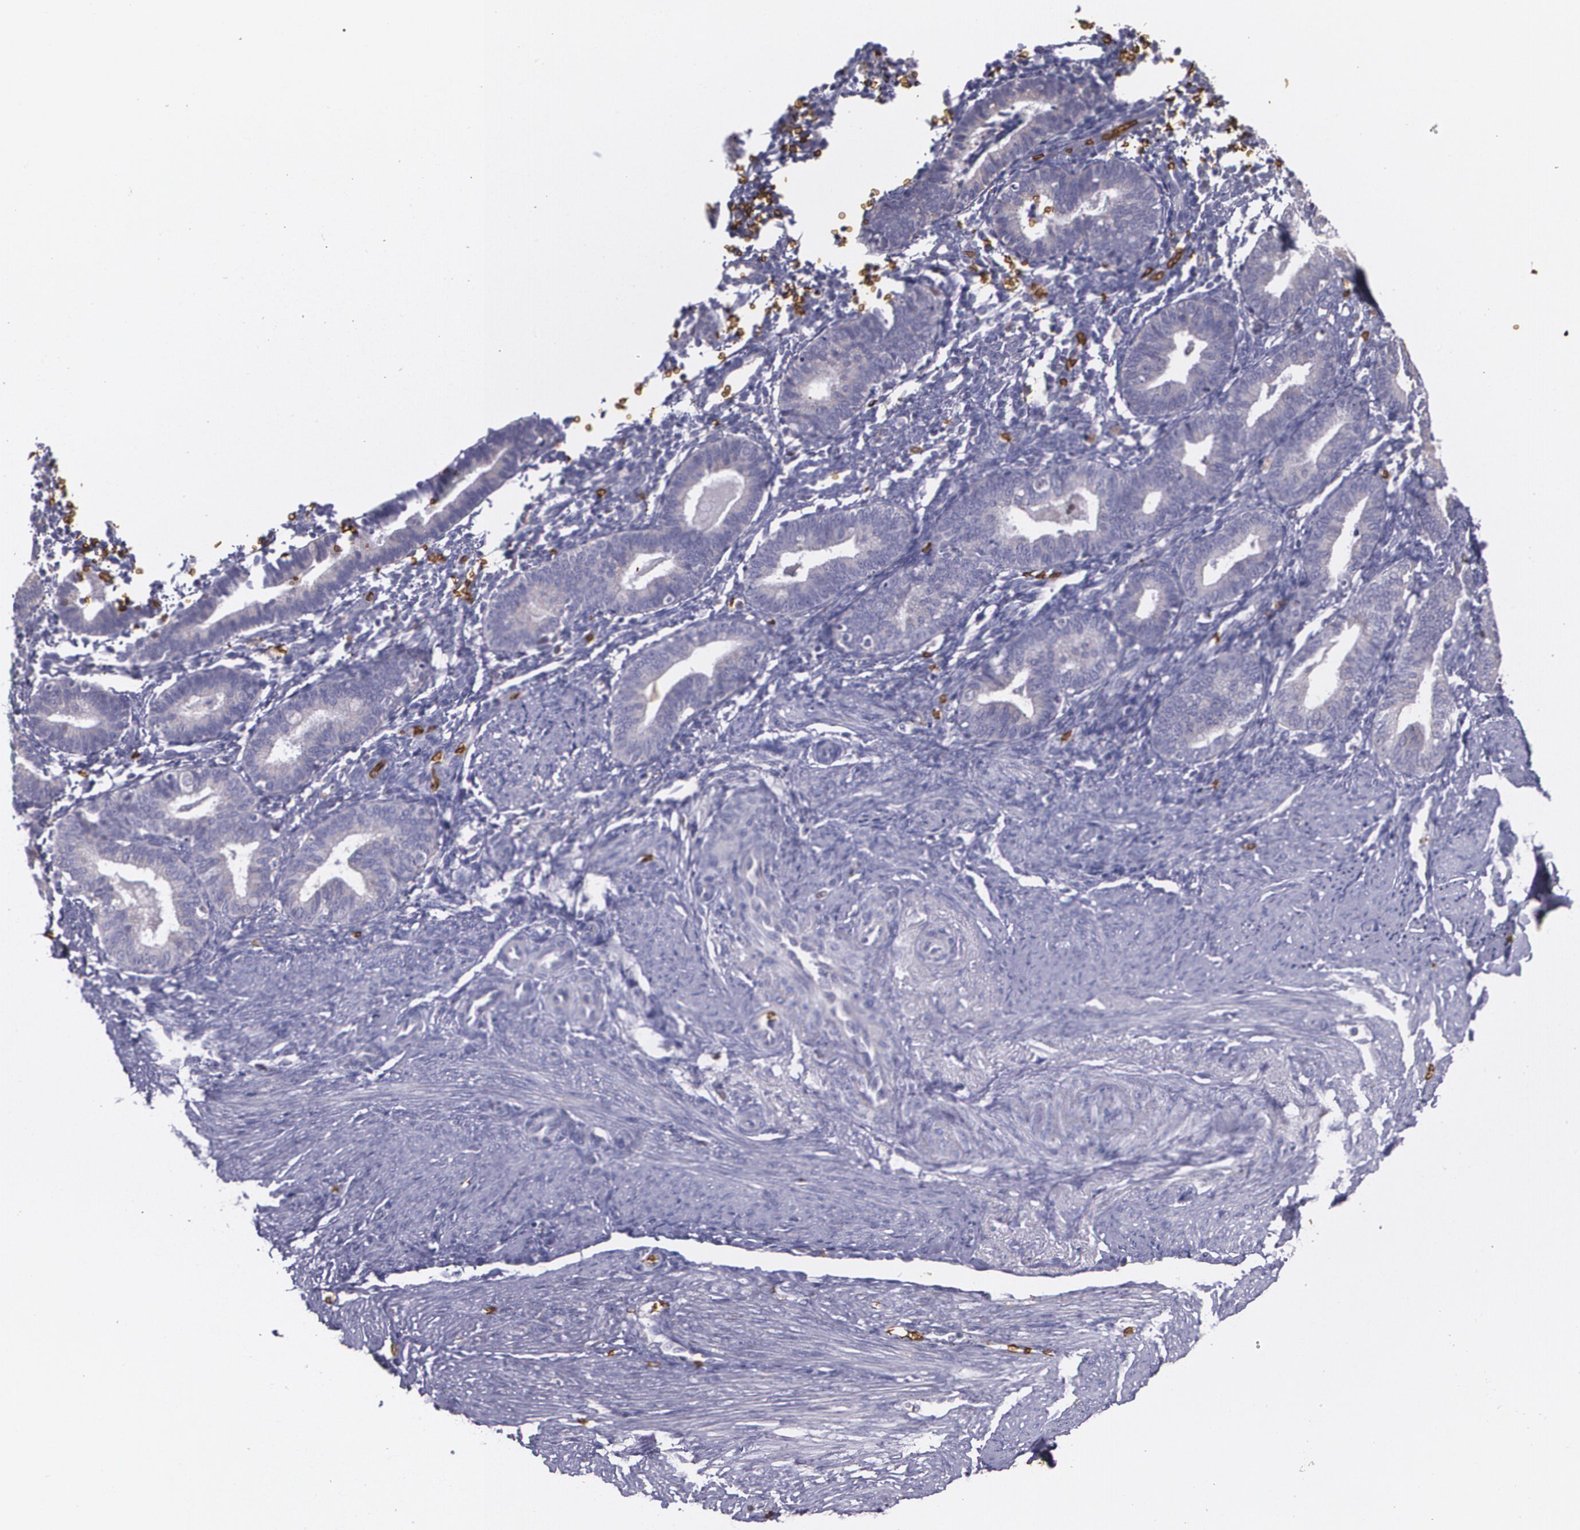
{"staining": {"intensity": "weak", "quantity": "25%-75%", "location": "cytoplasmic/membranous"}, "tissue": "endometrium", "cell_type": "Cells in endometrial stroma", "image_type": "normal", "snomed": [{"axis": "morphology", "description": "Normal tissue, NOS"}, {"axis": "topography", "description": "Endometrium"}], "caption": "Unremarkable endometrium displays weak cytoplasmic/membranous expression in about 25%-75% of cells in endometrial stroma, visualized by immunohistochemistry.", "gene": "SLC2A1", "patient": {"sex": "female", "age": 61}}